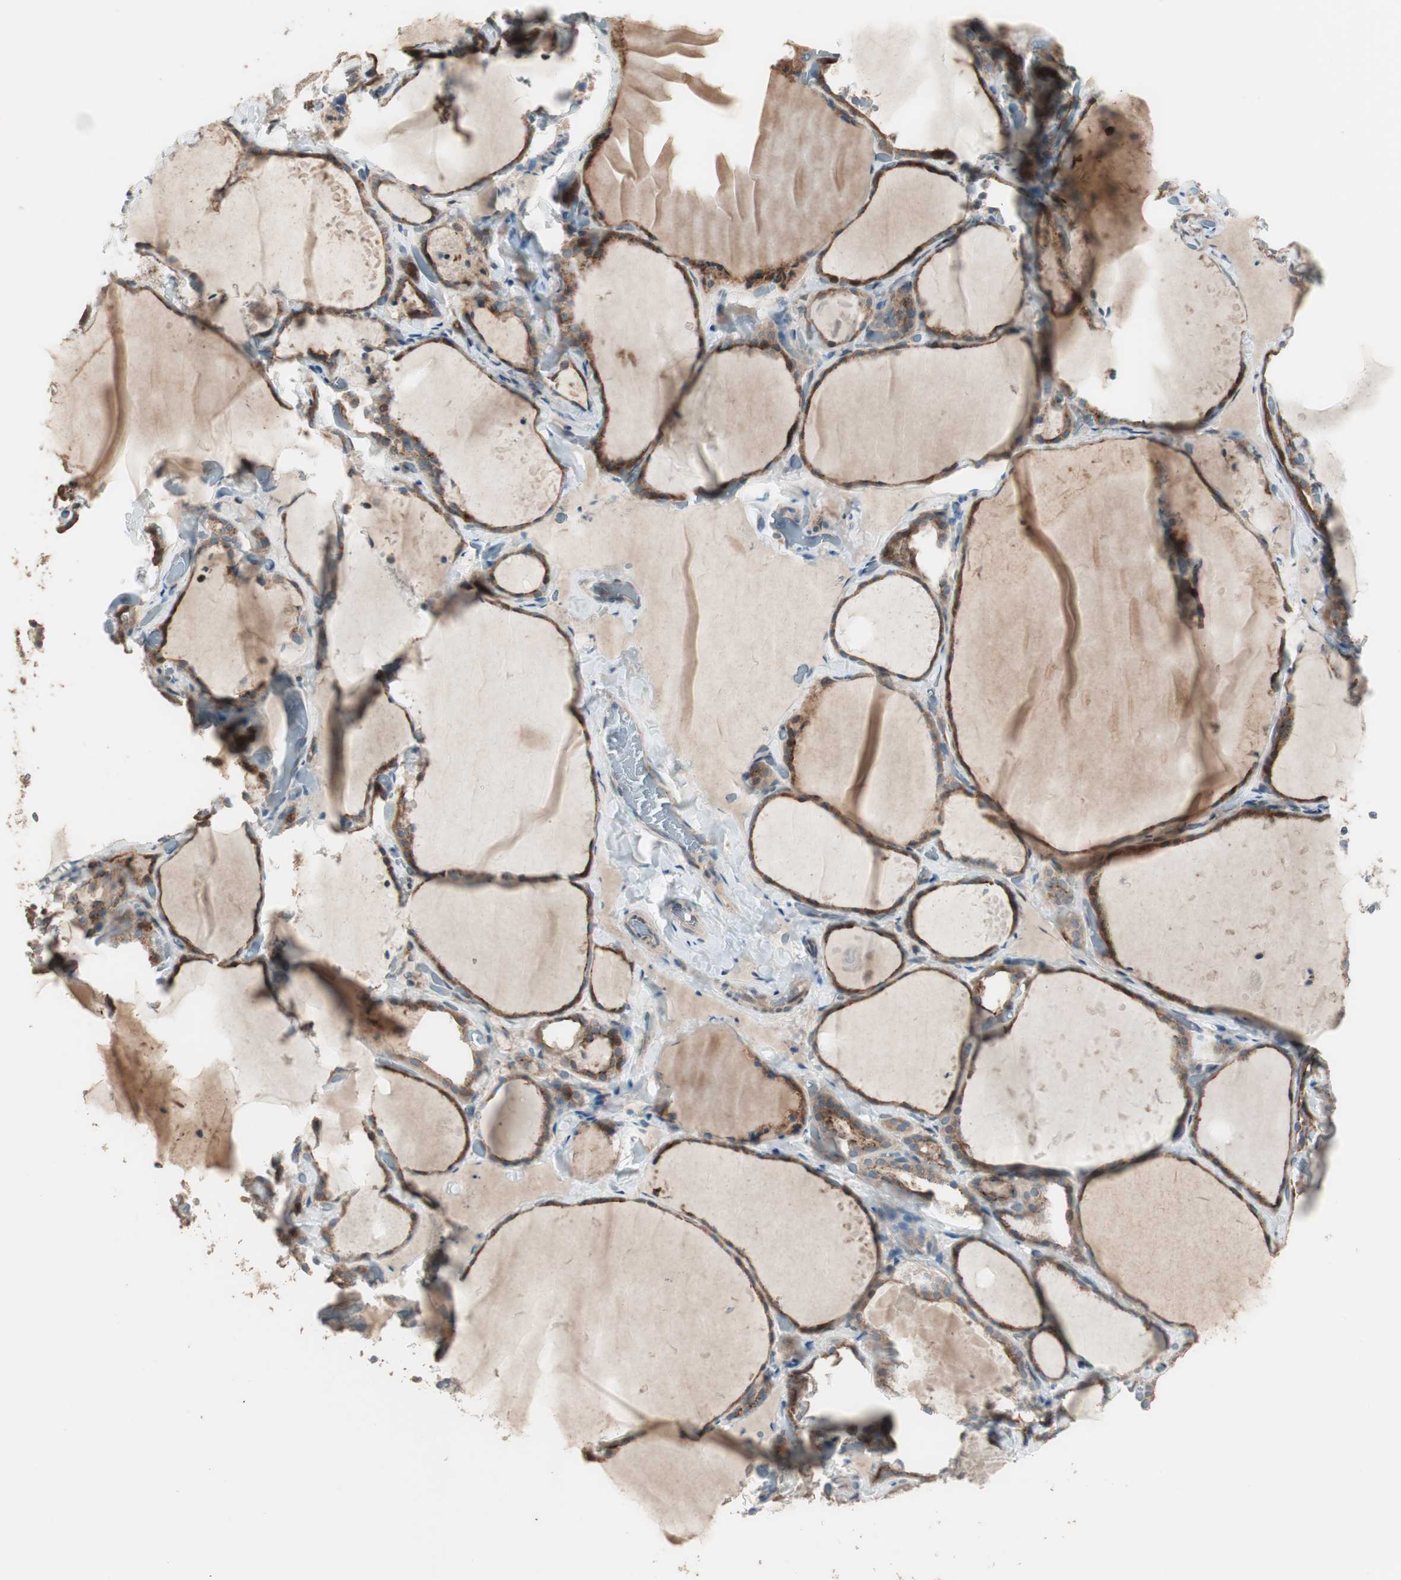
{"staining": {"intensity": "strong", "quantity": ">75%", "location": "cytoplasmic/membranous"}, "tissue": "thyroid gland", "cell_type": "Glandular cells", "image_type": "normal", "snomed": [{"axis": "morphology", "description": "Normal tissue, NOS"}, {"axis": "topography", "description": "Thyroid gland"}], "caption": "Unremarkable thyroid gland displays strong cytoplasmic/membranous expression in approximately >75% of glandular cells, visualized by immunohistochemistry. (IHC, brightfield microscopy, high magnification).", "gene": "RARRES1", "patient": {"sex": "female", "age": 22}}